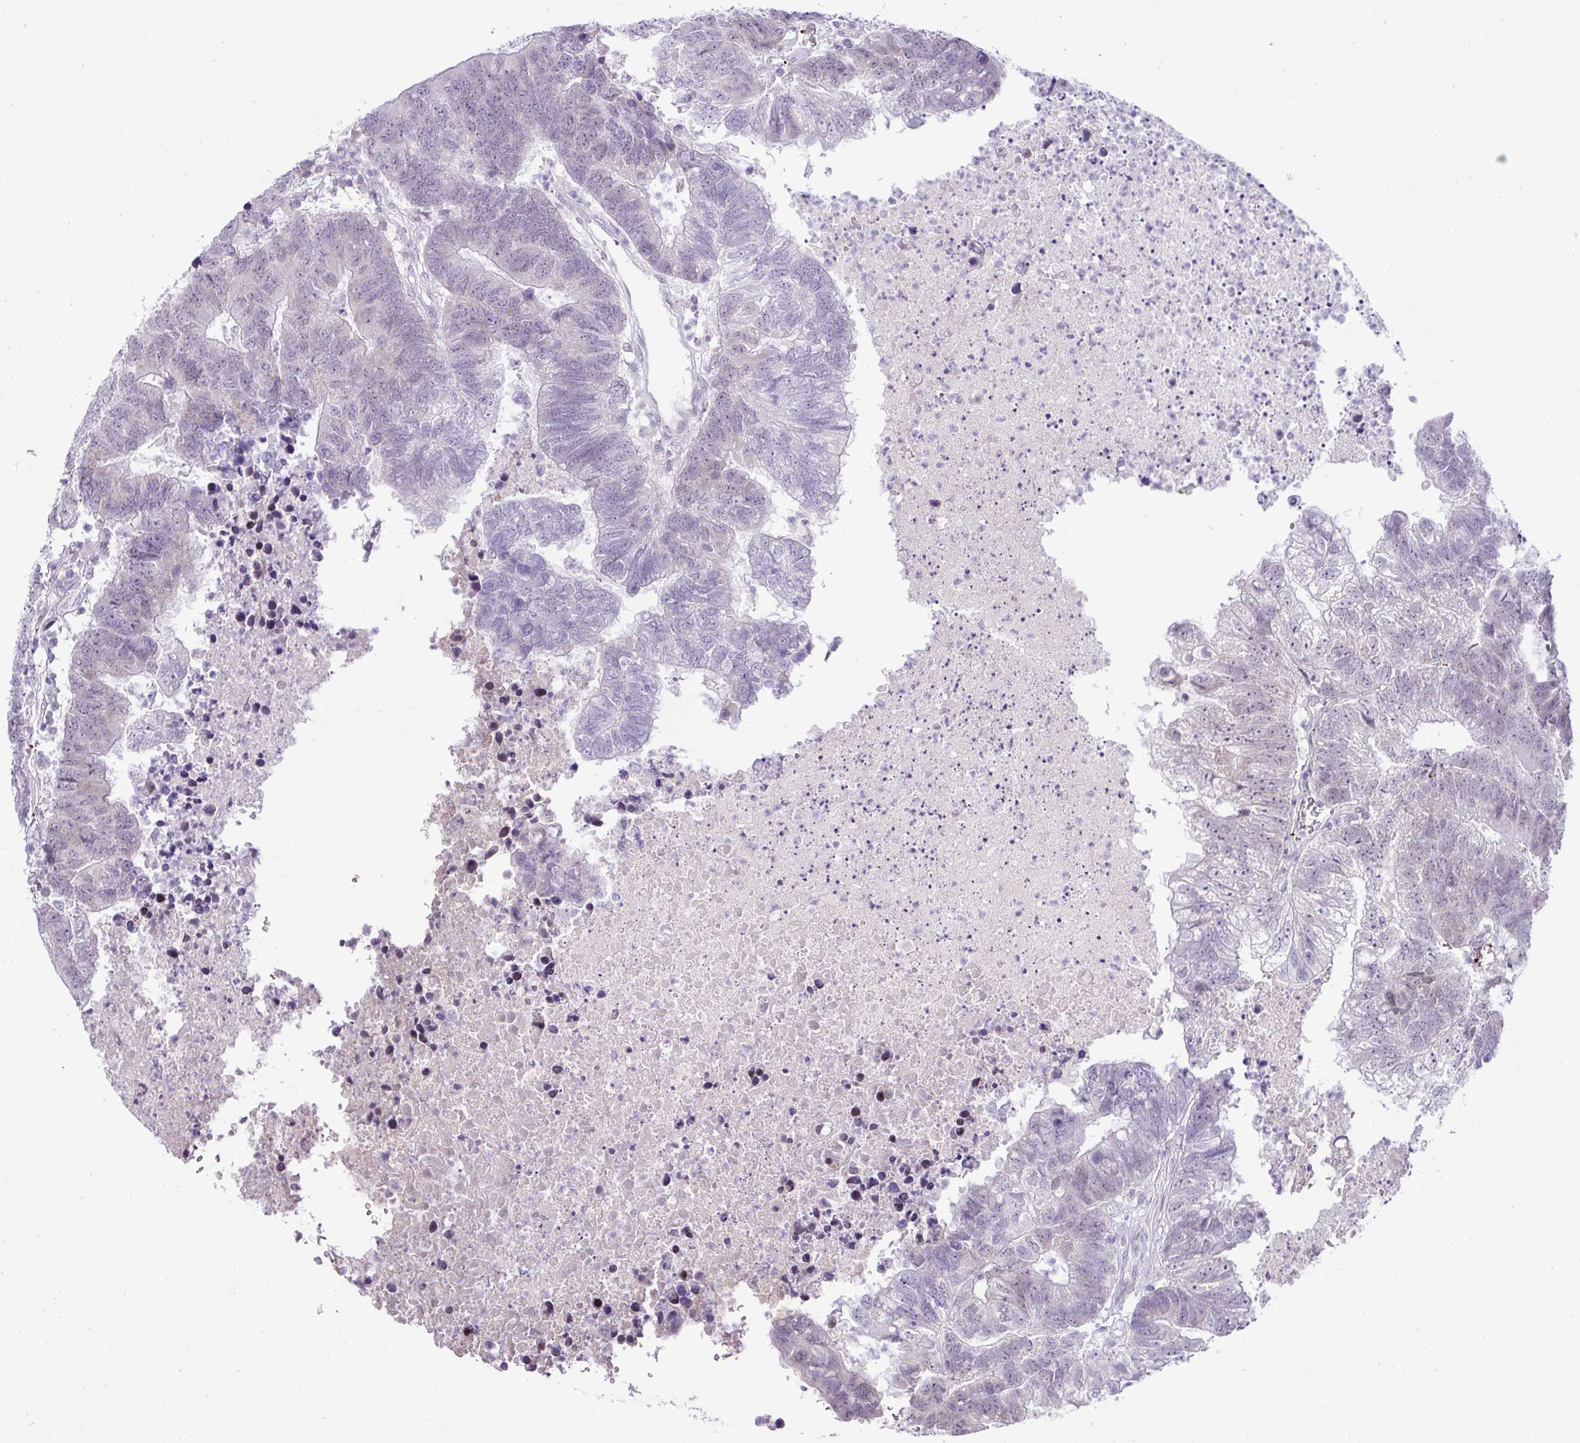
{"staining": {"intensity": "weak", "quantity": "<25%", "location": "nuclear"}, "tissue": "colorectal cancer", "cell_type": "Tumor cells", "image_type": "cancer", "snomed": [{"axis": "morphology", "description": "Adenocarcinoma, NOS"}, {"axis": "topography", "description": "Colon"}], "caption": "DAB (3,3'-diaminobenzidine) immunohistochemical staining of human colorectal adenocarcinoma demonstrates no significant positivity in tumor cells.", "gene": "CMTM5", "patient": {"sex": "female", "age": 48}}